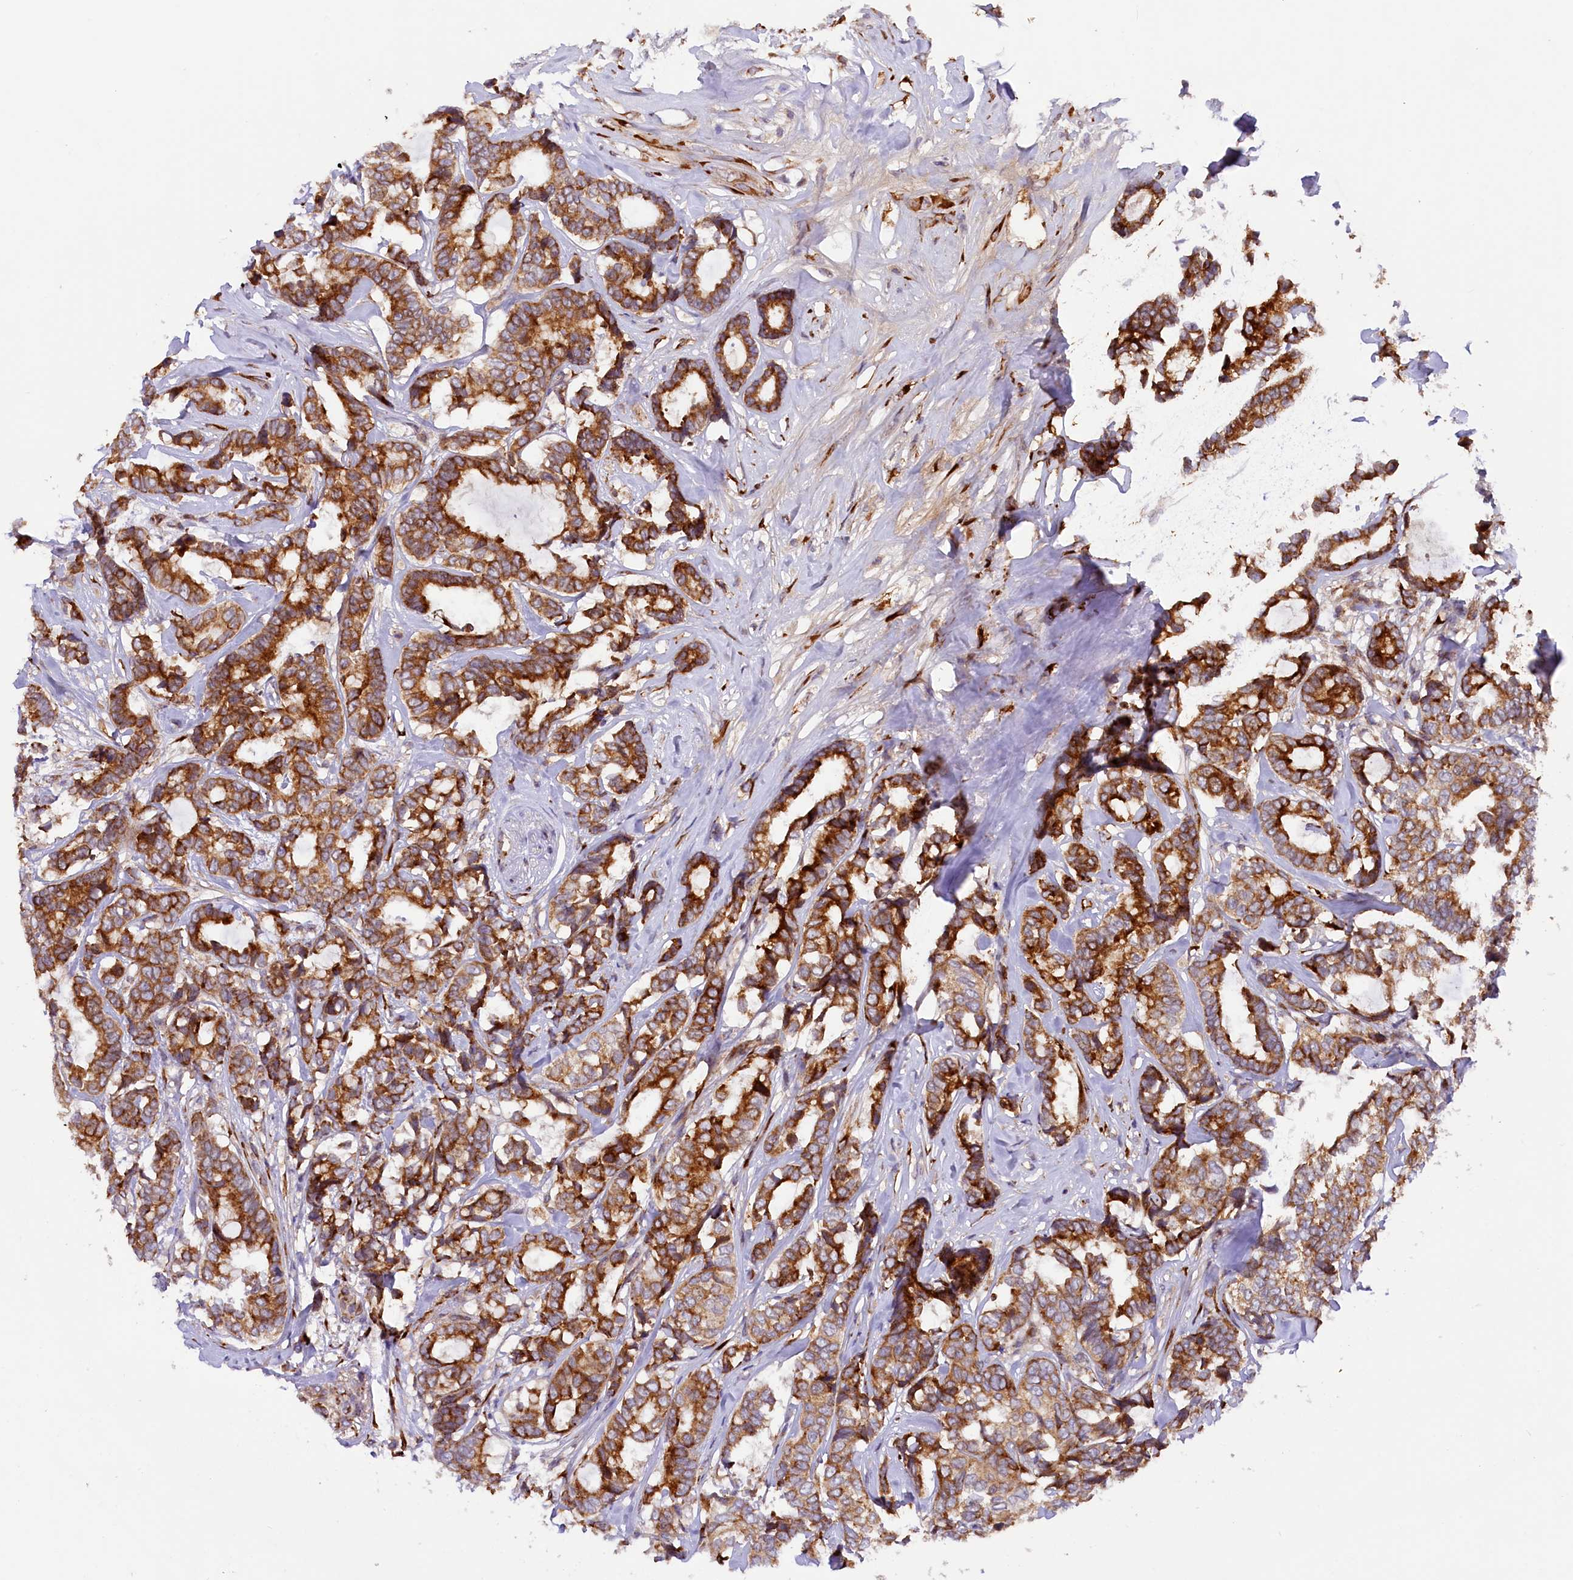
{"staining": {"intensity": "strong", "quantity": ">75%", "location": "cytoplasmic/membranous"}, "tissue": "breast cancer", "cell_type": "Tumor cells", "image_type": "cancer", "snomed": [{"axis": "morphology", "description": "Duct carcinoma"}, {"axis": "topography", "description": "Breast"}], "caption": "Protein staining displays strong cytoplasmic/membranous positivity in about >75% of tumor cells in breast cancer. (DAB (3,3'-diaminobenzidine) = brown stain, brightfield microscopy at high magnification).", "gene": "SSC5D", "patient": {"sex": "female", "age": 87}}